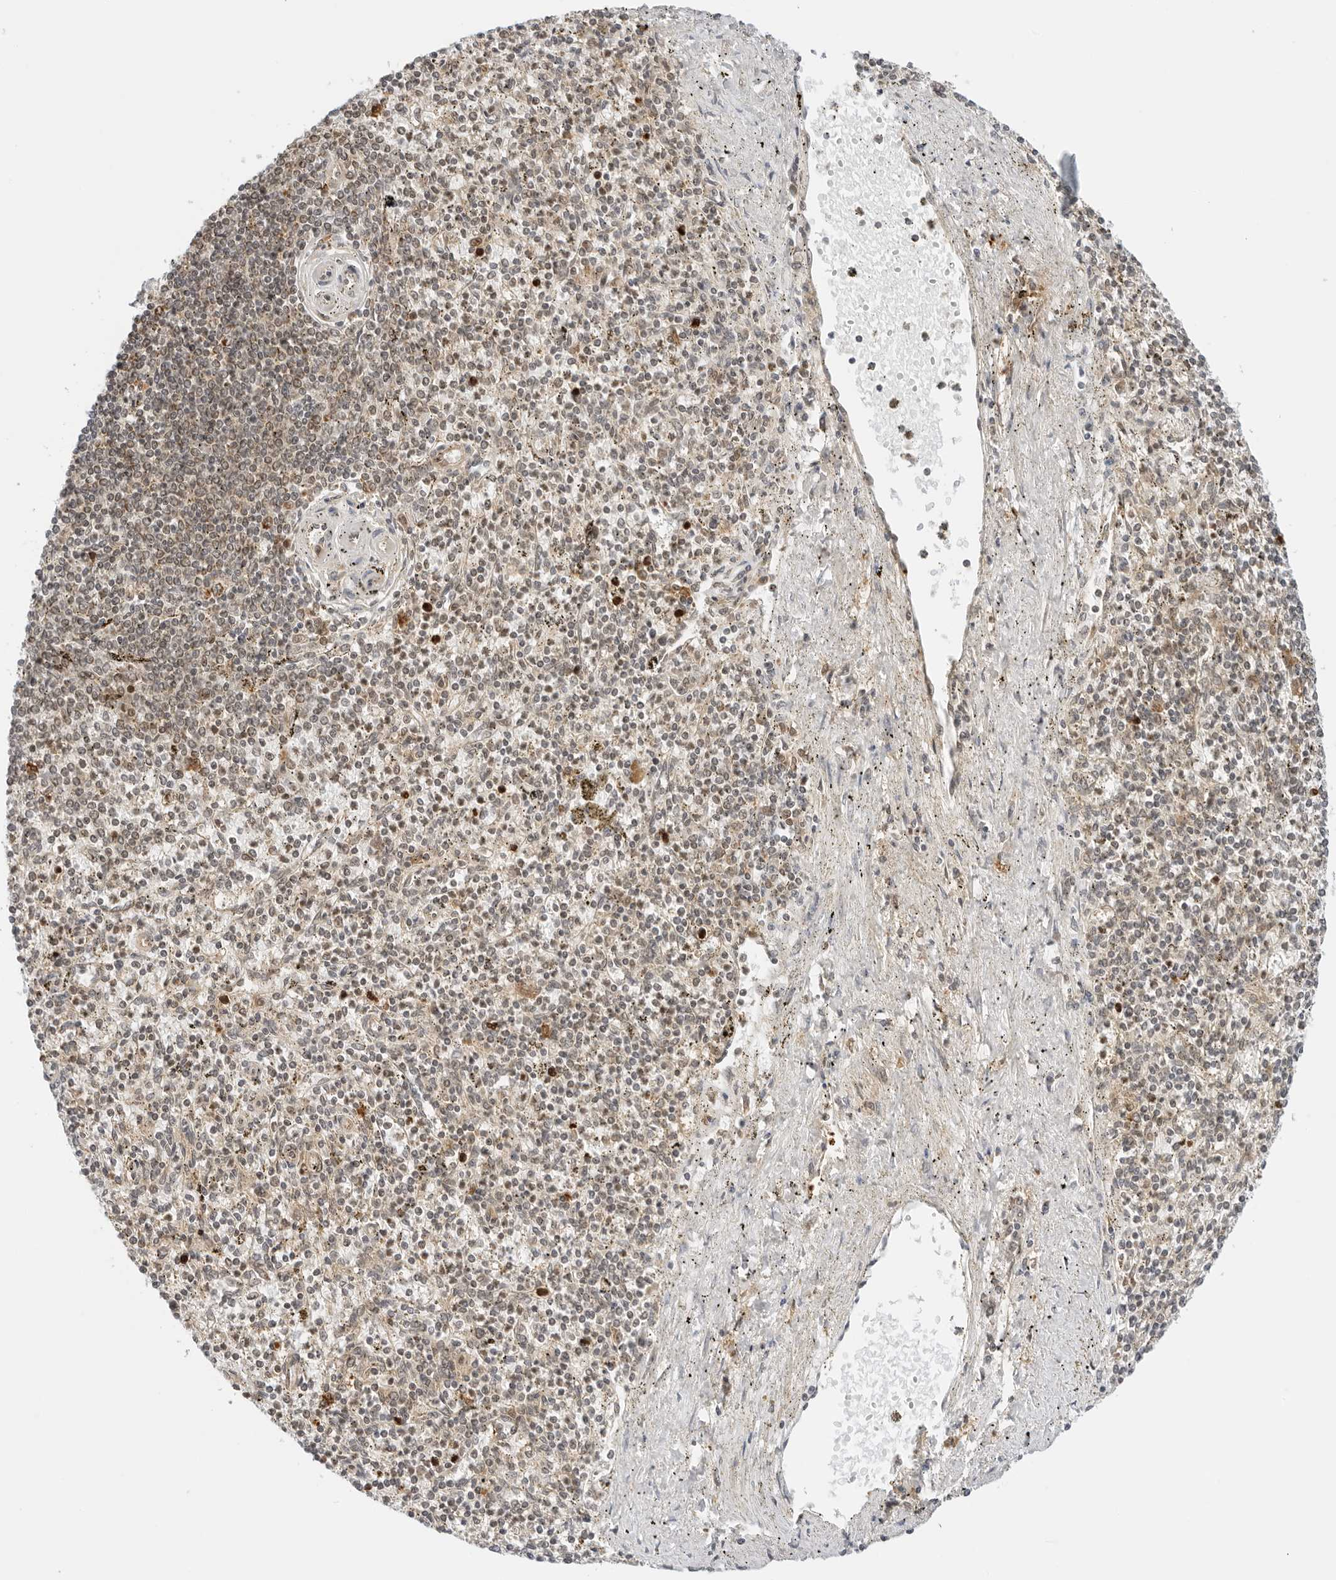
{"staining": {"intensity": "moderate", "quantity": "25%-75%", "location": "cytoplasmic/membranous"}, "tissue": "spleen", "cell_type": "Cells in red pulp", "image_type": "normal", "snomed": [{"axis": "morphology", "description": "Normal tissue, NOS"}, {"axis": "topography", "description": "Spleen"}], "caption": "Unremarkable spleen exhibits moderate cytoplasmic/membranous staining in about 25%-75% of cells in red pulp.", "gene": "RC3H1", "patient": {"sex": "male", "age": 72}}